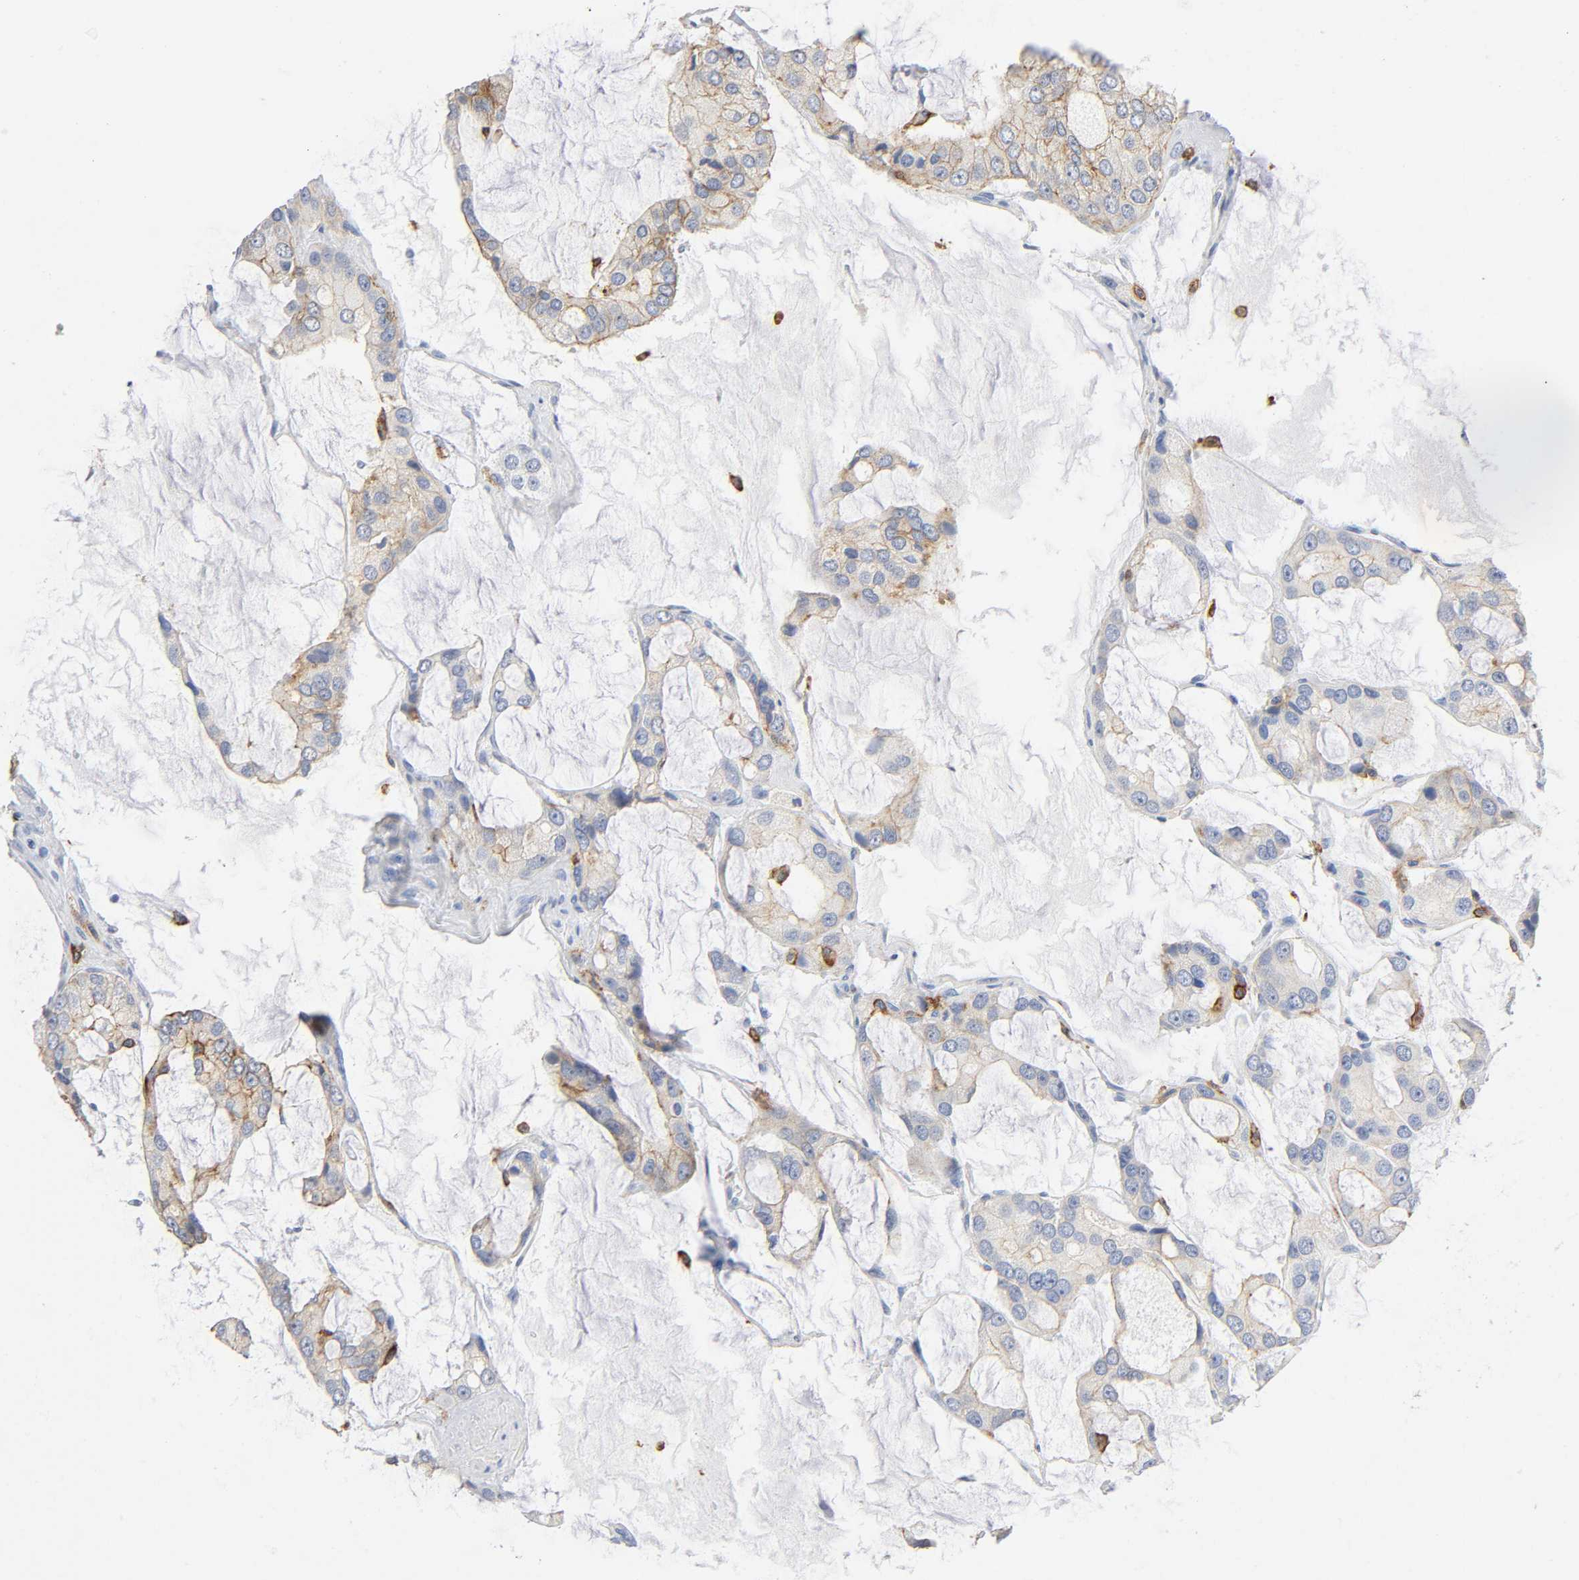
{"staining": {"intensity": "negative", "quantity": "none", "location": "none"}, "tissue": "prostate cancer", "cell_type": "Tumor cells", "image_type": "cancer", "snomed": [{"axis": "morphology", "description": "Adenocarcinoma, High grade"}, {"axis": "topography", "description": "Prostate"}], "caption": "DAB immunohistochemical staining of adenocarcinoma (high-grade) (prostate) shows no significant staining in tumor cells.", "gene": "LYN", "patient": {"sex": "male", "age": 67}}